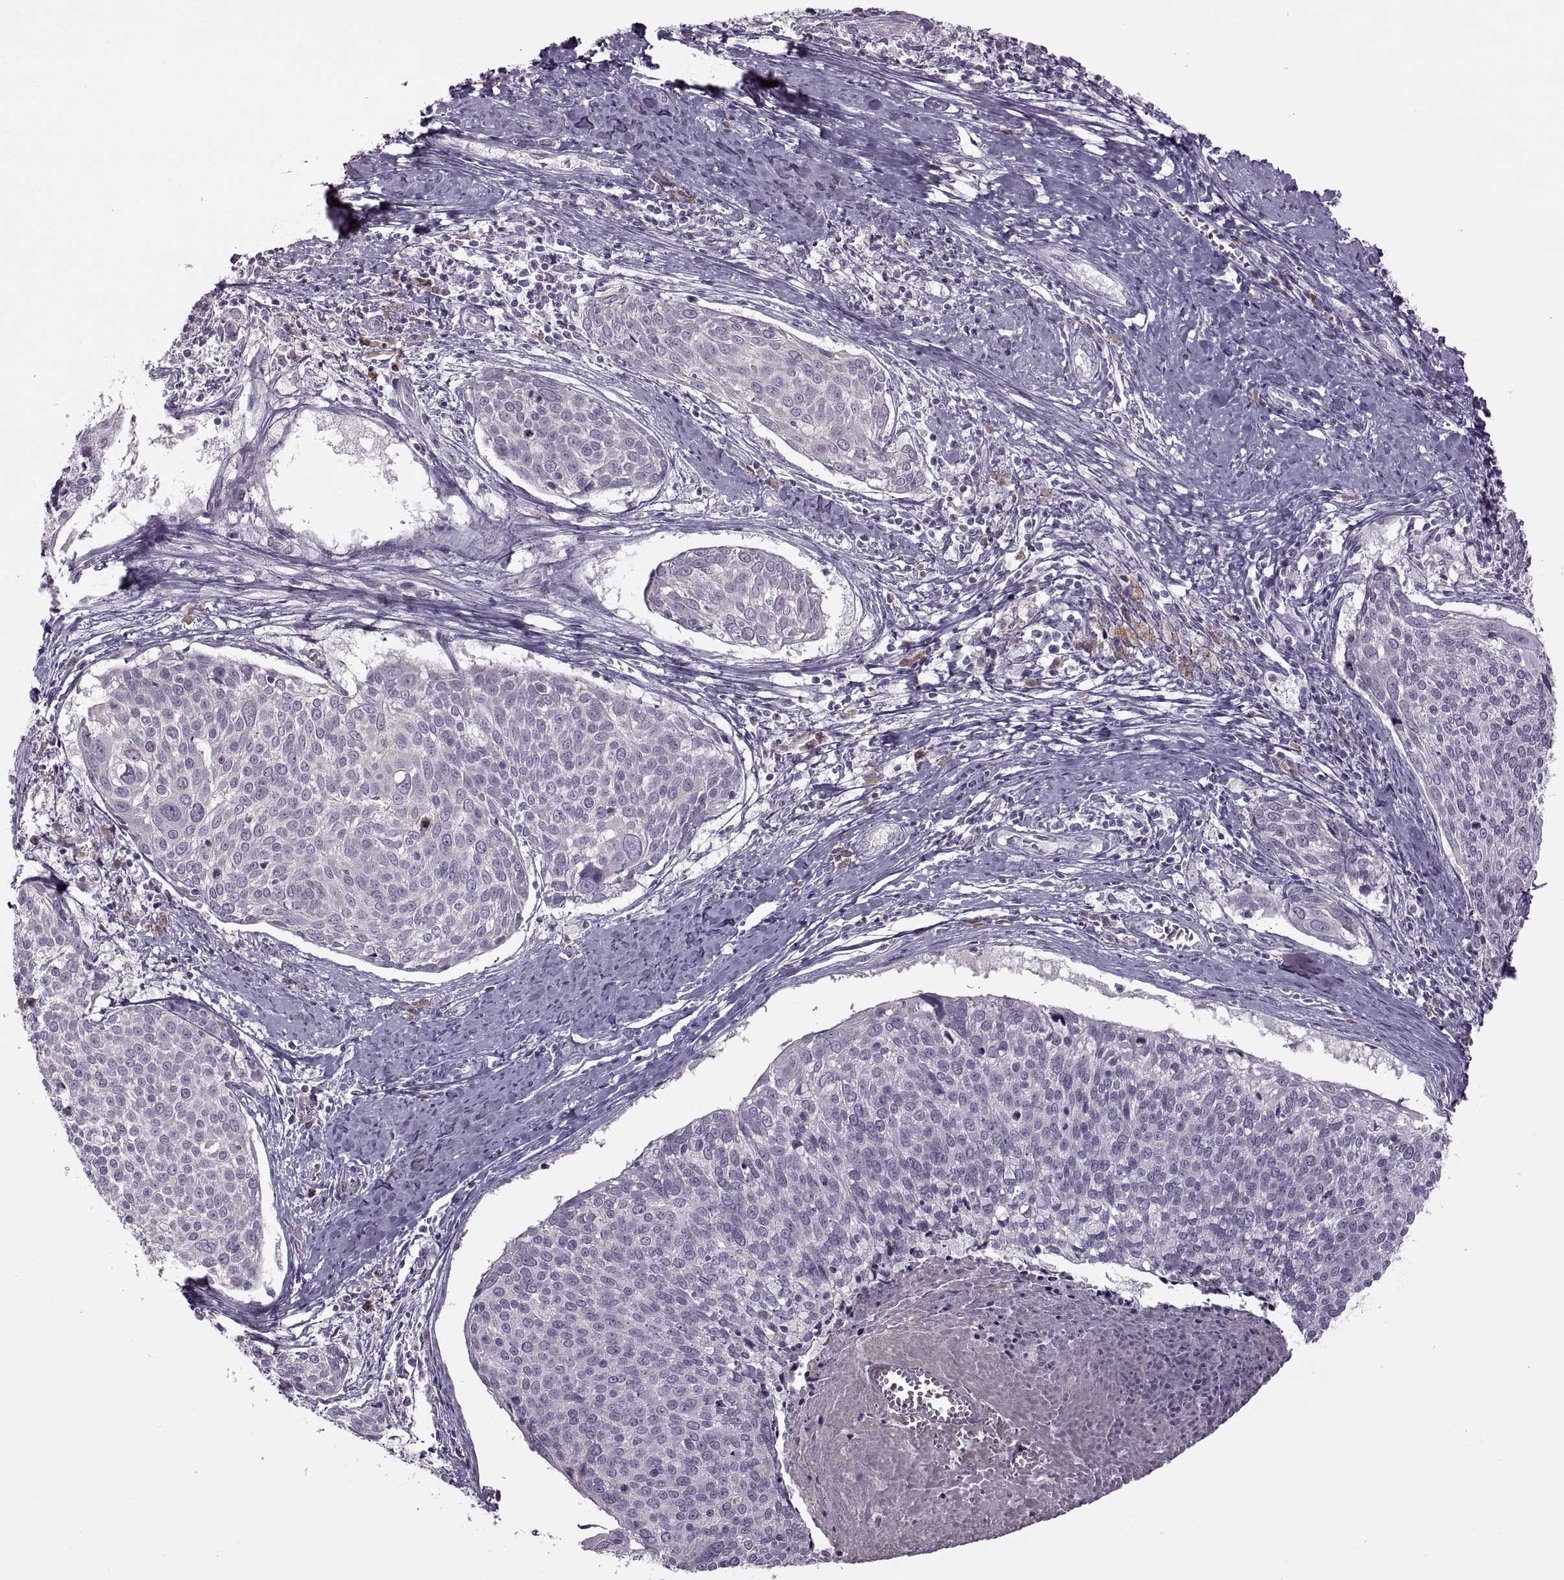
{"staining": {"intensity": "negative", "quantity": "none", "location": "none"}, "tissue": "cervical cancer", "cell_type": "Tumor cells", "image_type": "cancer", "snomed": [{"axis": "morphology", "description": "Squamous cell carcinoma, NOS"}, {"axis": "topography", "description": "Cervix"}], "caption": "Immunohistochemical staining of human cervical cancer reveals no significant positivity in tumor cells.", "gene": "H2AP", "patient": {"sex": "female", "age": 39}}